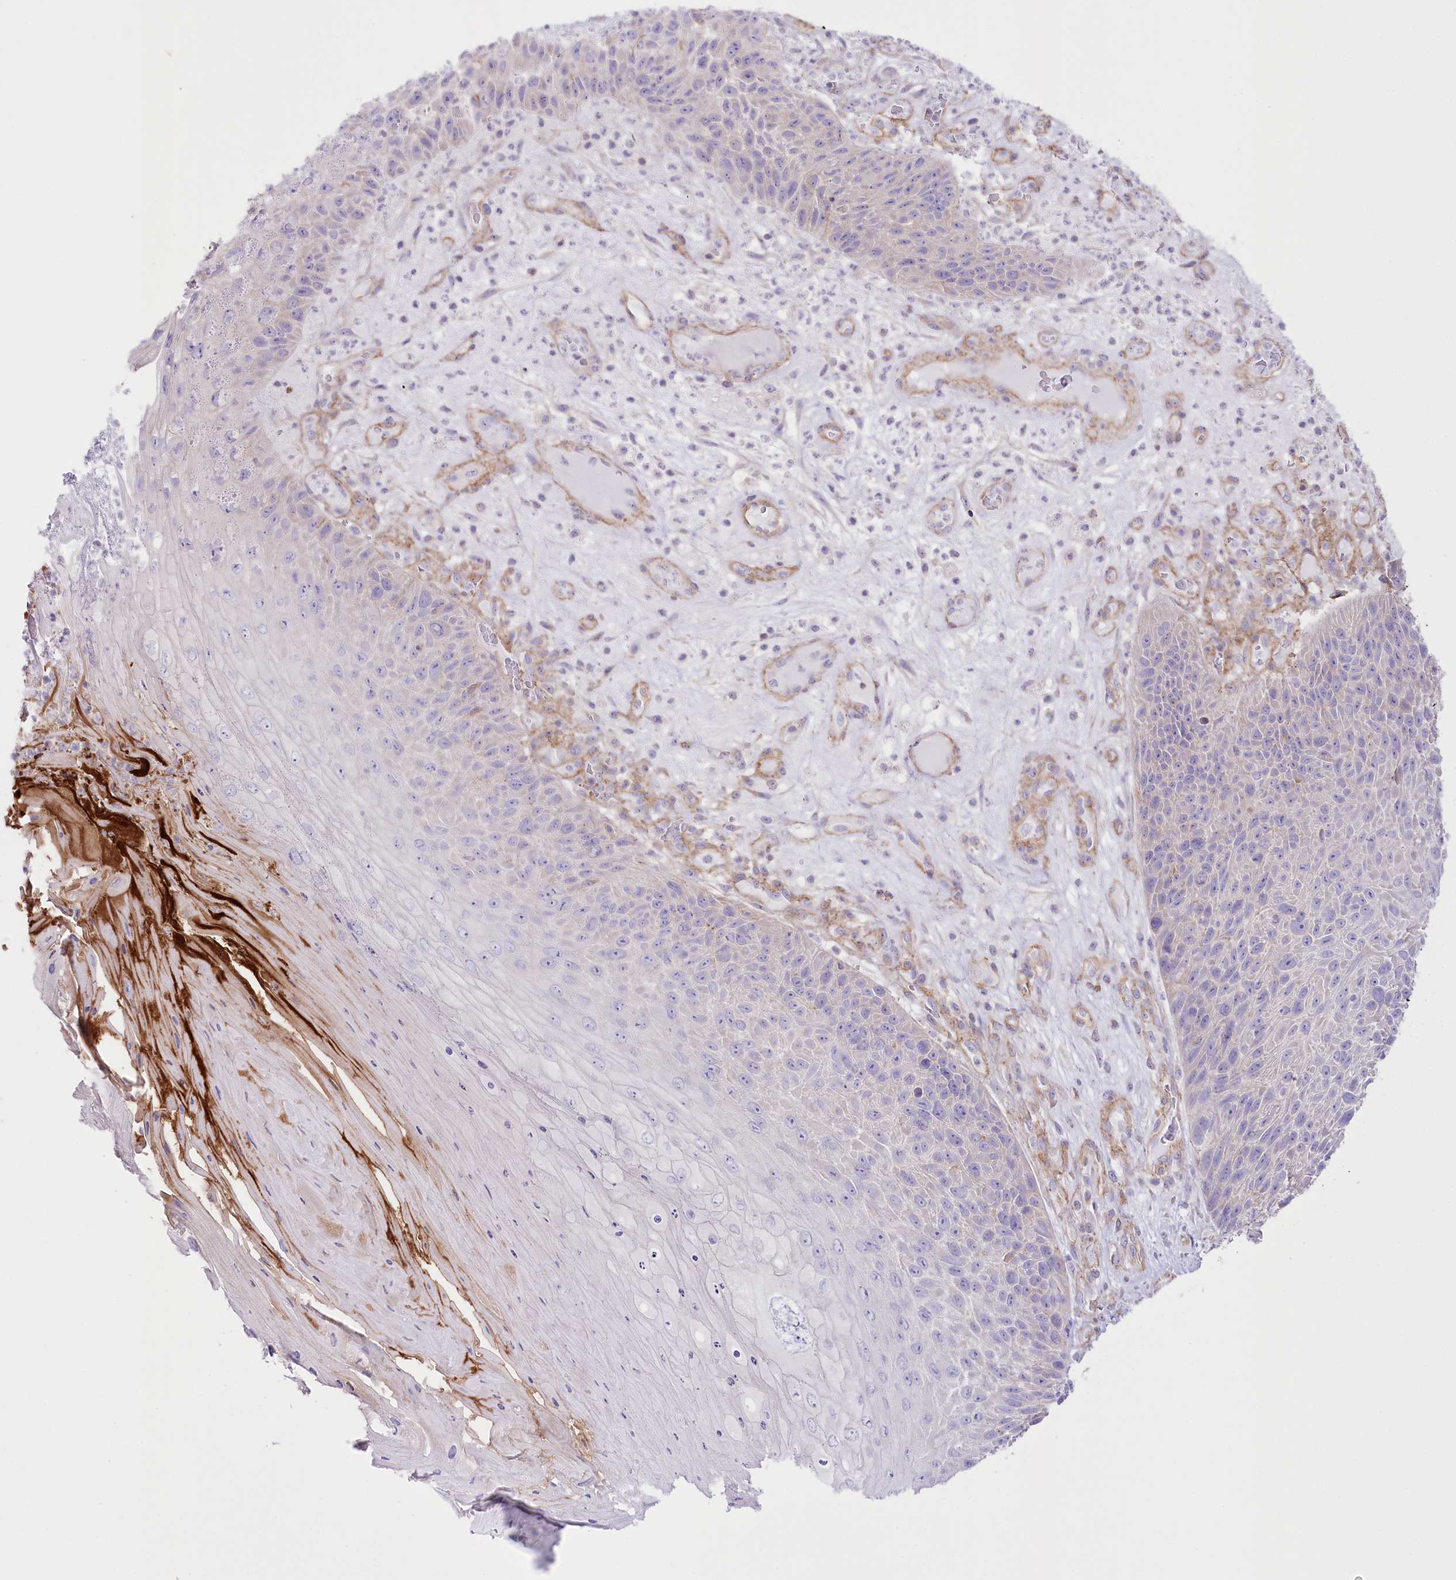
{"staining": {"intensity": "negative", "quantity": "none", "location": "none"}, "tissue": "skin cancer", "cell_type": "Tumor cells", "image_type": "cancer", "snomed": [{"axis": "morphology", "description": "Squamous cell carcinoma, NOS"}, {"axis": "topography", "description": "Skin"}], "caption": "A high-resolution micrograph shows immunohistochemistry staining of skin squamous cell carcinoma, which exhibits no significant expression in tumor cells.", "gene": "FAM216A", "patient": {"sex": "female", "age": 88}}